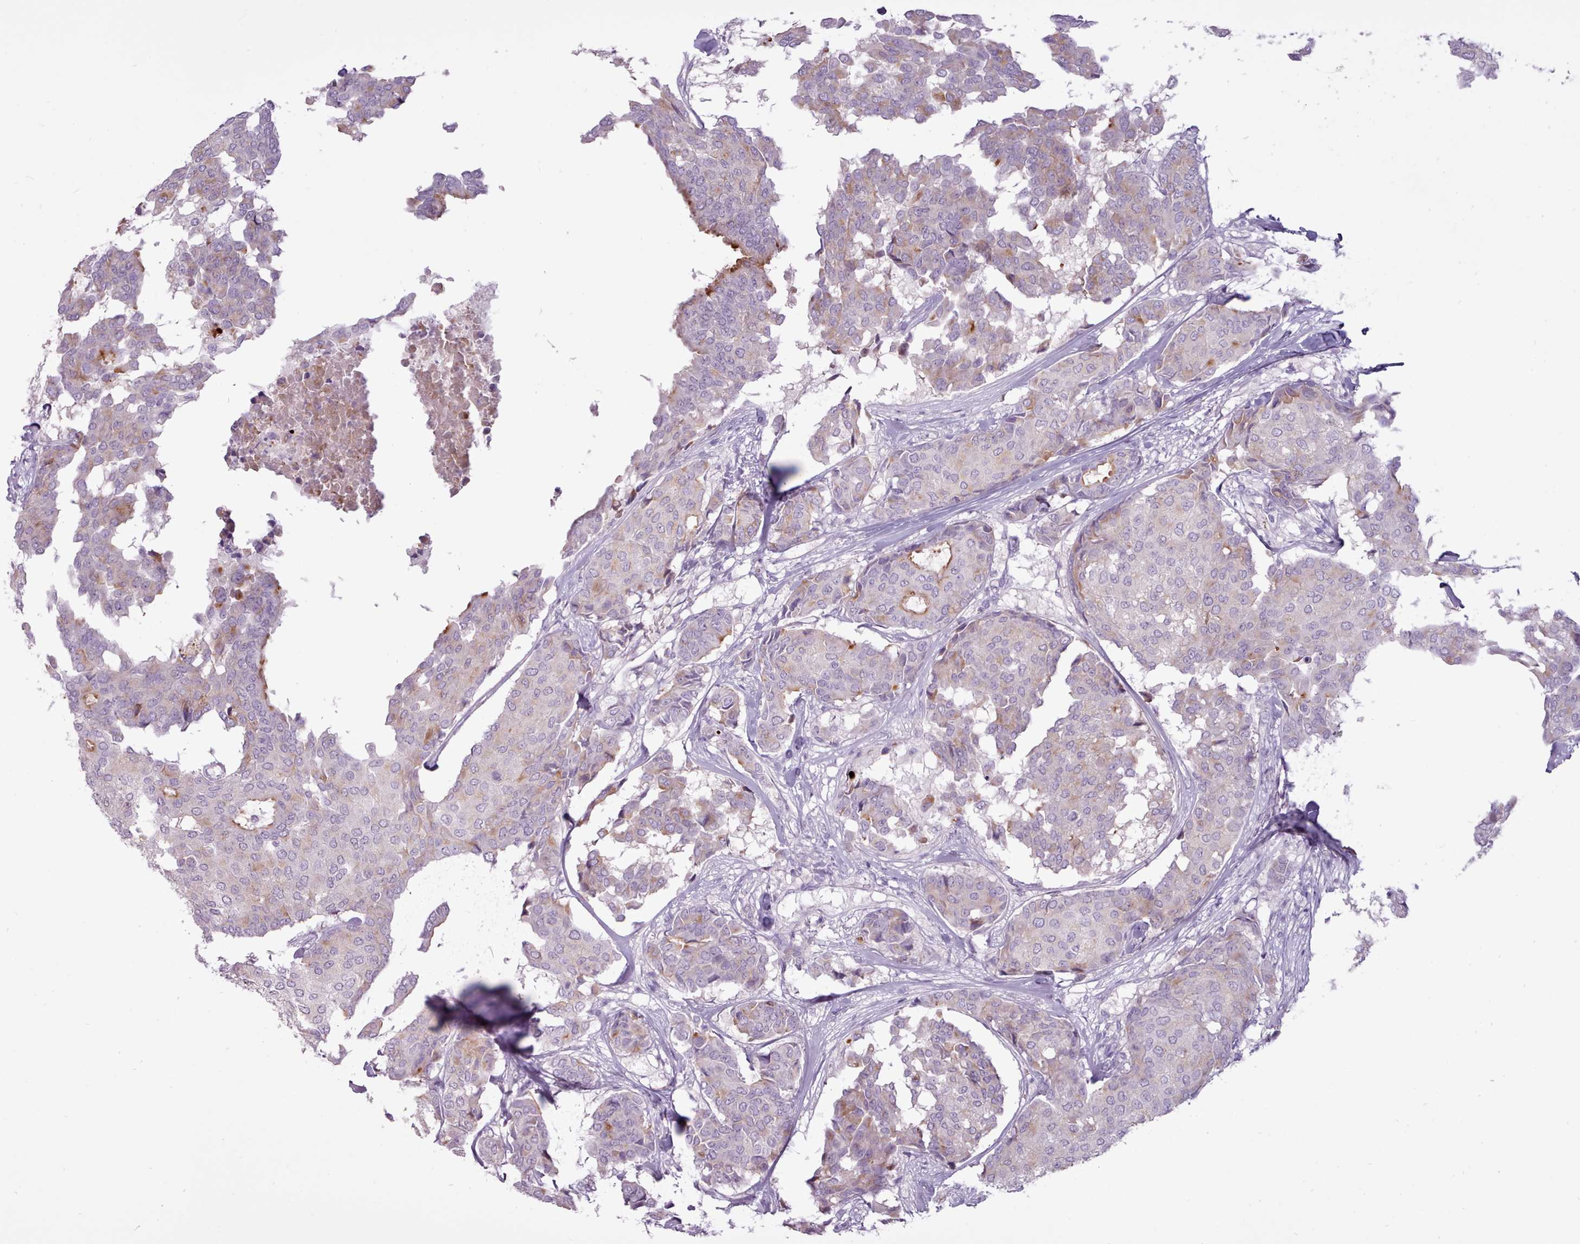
{"staining": {"intensity": "moderate", "quantity": "<25%", "location": "cytoplasmic/membranous"}, "tissue": "breast cancer", "cell_type": "Tumor cells", "image_type": "cancer", "snomed": [{"axis": "morphology", "description": "Duct carcinoma"}, {"axis": "topography", "description": "Breast"}], "caption": "Brown immunohistochemical staining in breast intraductal carcinoma displays moderate cytoplasmic/membranous staining in about <25% of tumor cells.", "gene": "ATRAID", "patient": {"sex": "female", "age": 75}}